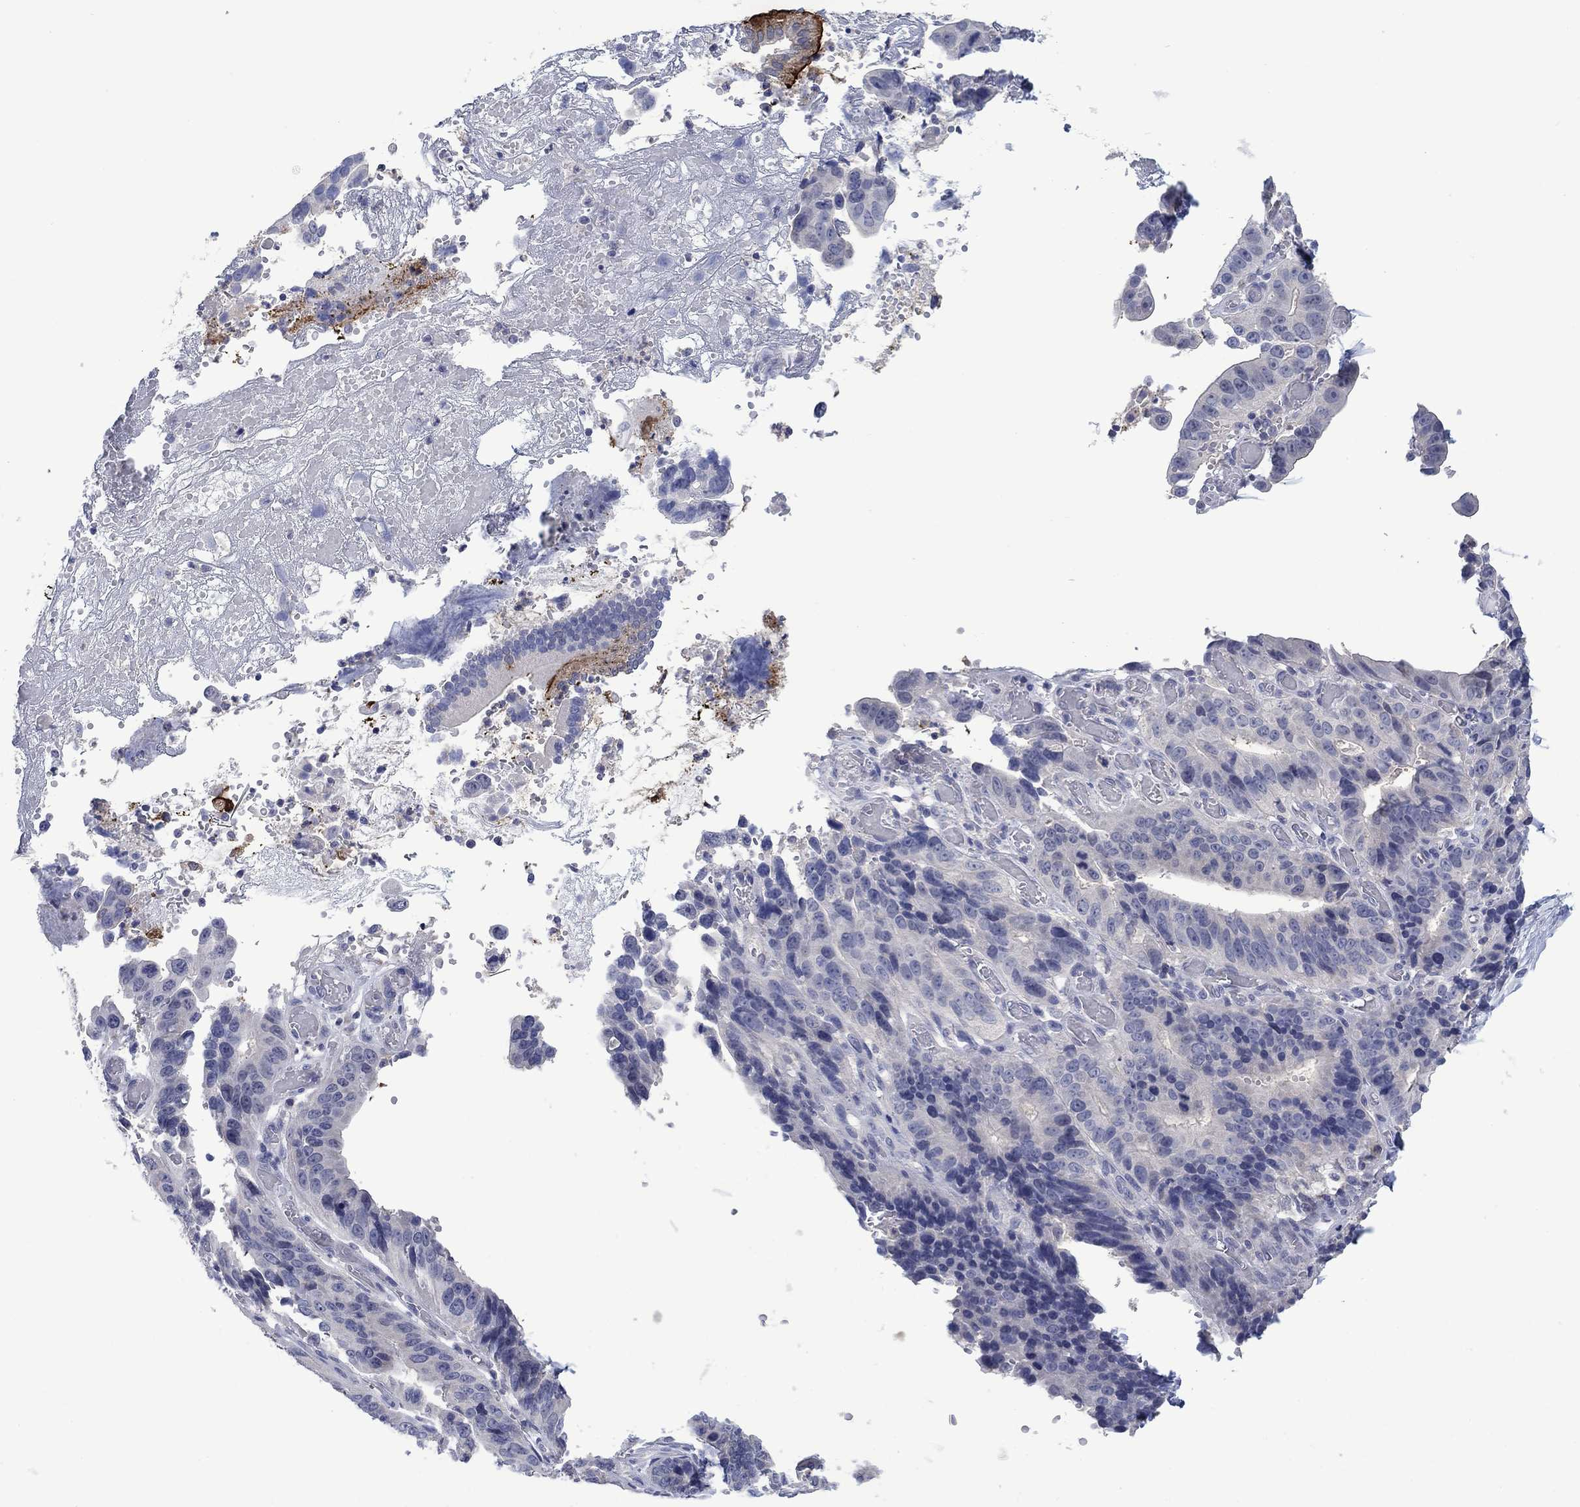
{"staining": {"intensity": "strong", "quantity": "<25%", "location": "cytoplasmic/membranous"}, "tissue": "stomach cancer", "cell_type": "Tumor cells", "image_type": "cancer", "snomed": [{"axis": "morphology", "description": "Adenocarcinoma, NOS"}, {"axis": "topography", "description": "Stomach"}], "caption": "Protein expression analysis of human stomach cancer (adenocarcinoma) reveals strong cytoplasmic/membranous positivity in about <25% of tumor cells.", "gene": "FER1L6", "patient": {"sex": "male", "age": 84}}